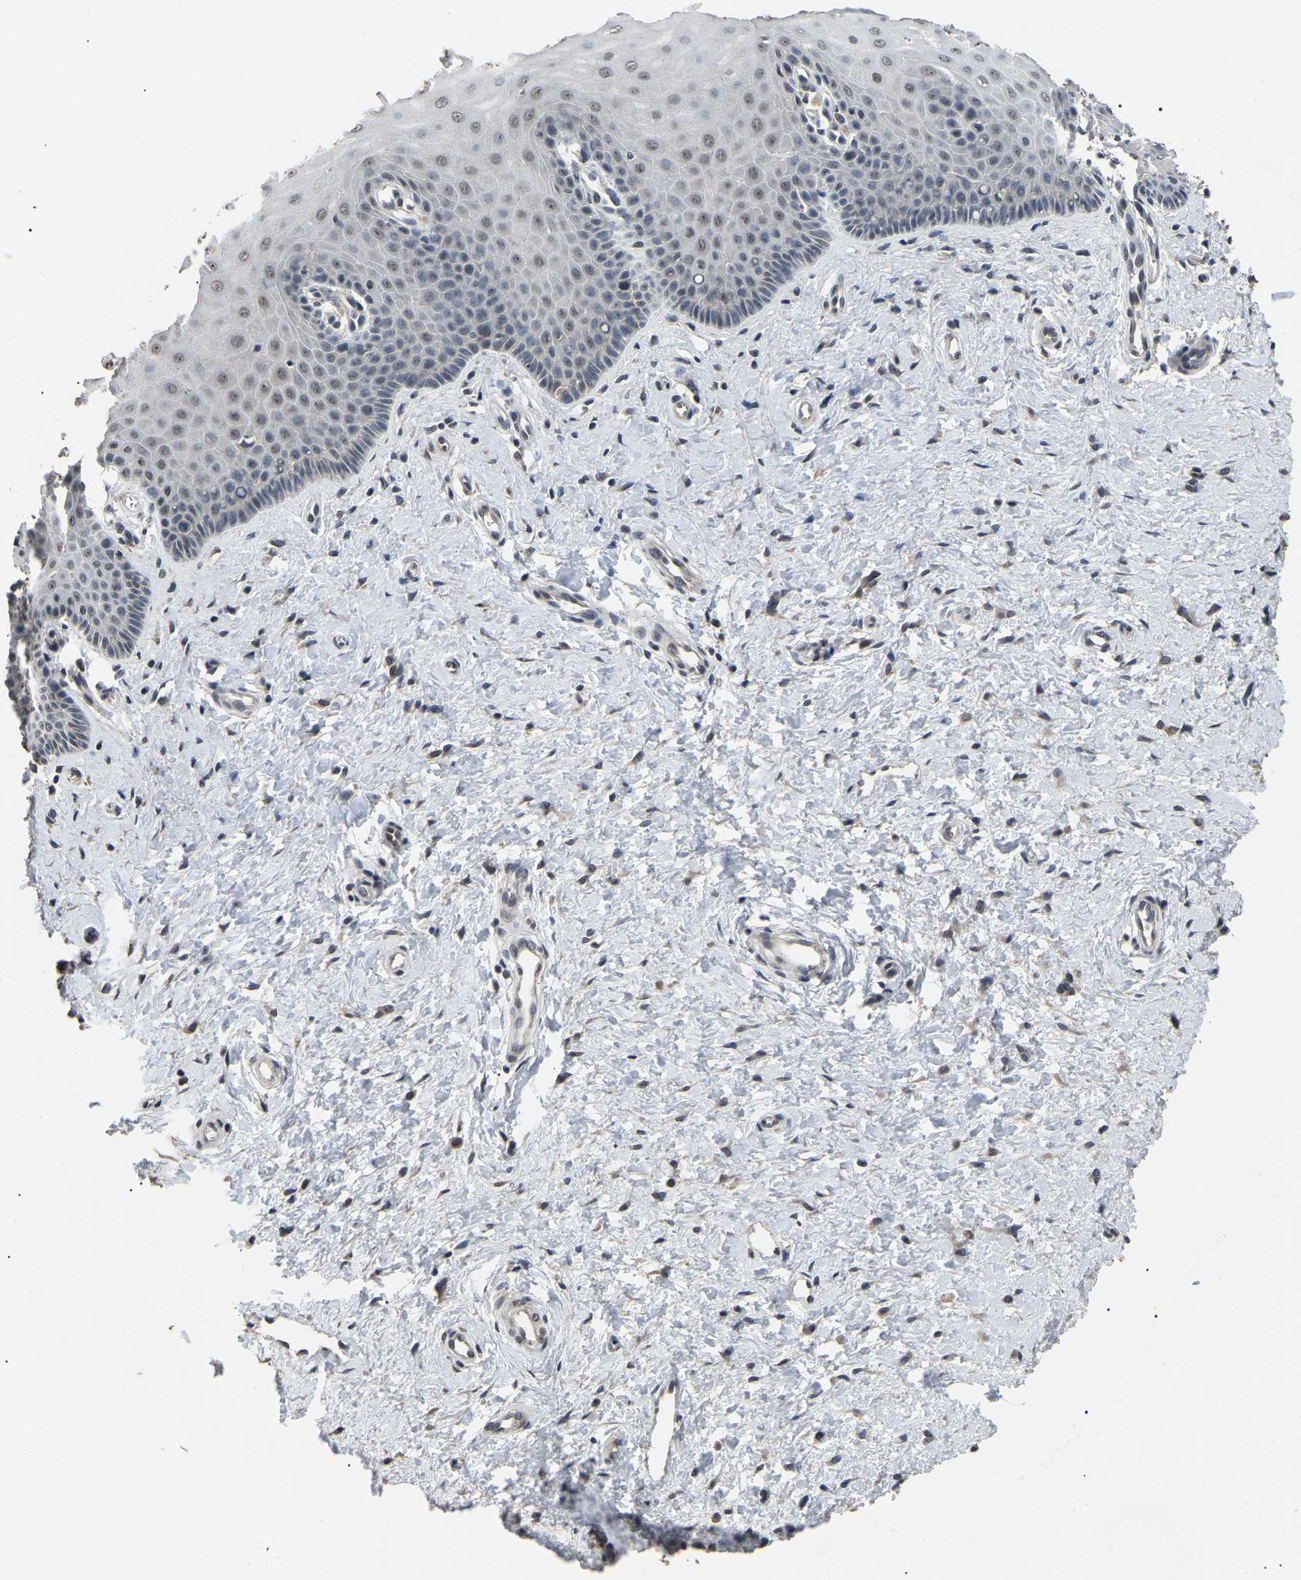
{"staining": {"intensity": "weak", "quantity": "<25%", "location": "nuclear"}, "tissue": "cervix", "cell_type": "Squamous epithelial cells", "image_type": "normal", "snomed": [{"axis": "morphology", "description": "Normal tissue, NOS"}, {"axis": "topography", "description": "Cervix"}], "caption": "Immunohistochemistry (IHC) of benign human cervix shows no positivity in squamous epithelial cells.", "gene": "PPM1E", "patient": {"sex": "female", "age": 55}}